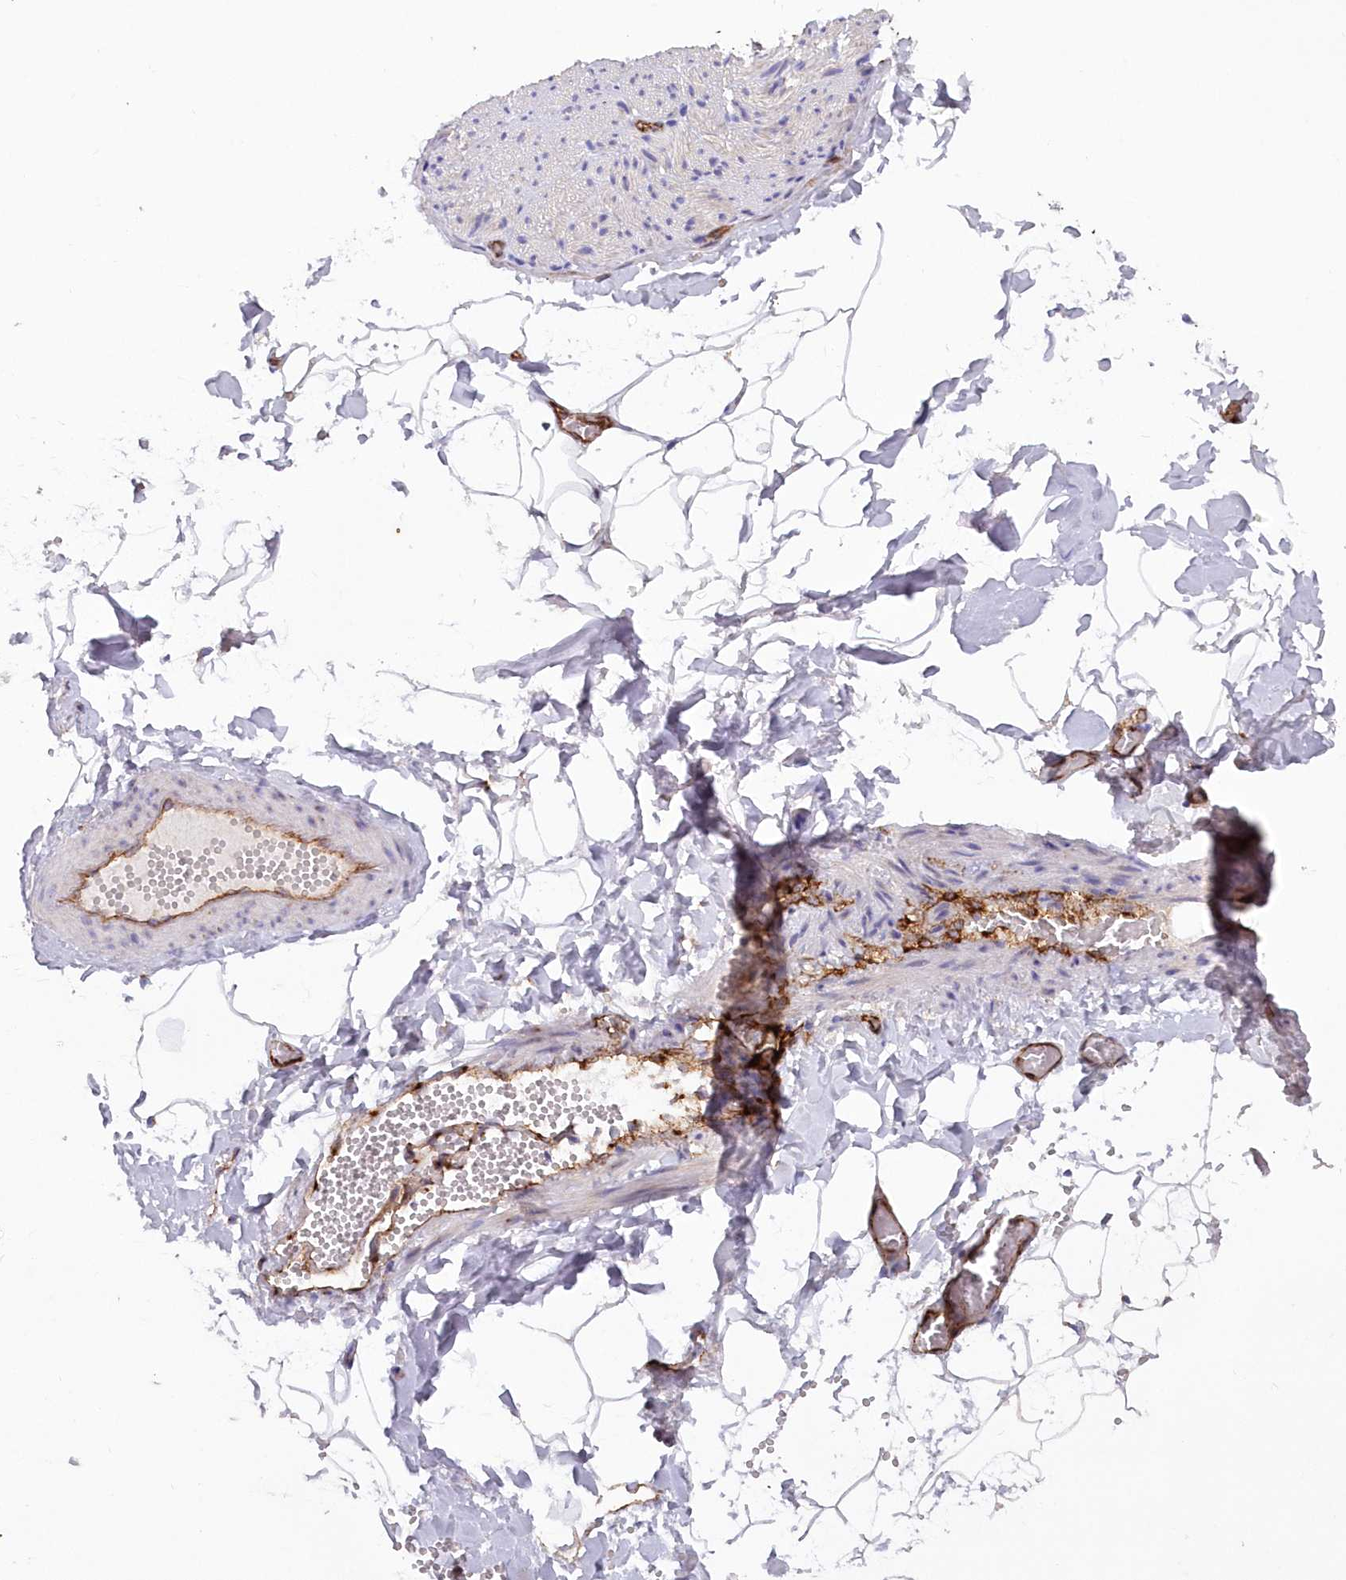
{"staining": {"intensity": "negative", "quantity": "none", "location": "none"}, "tissue": "adipose tissue", "cell_type": "Adipocytes", "image_type": "normal", "snomed": [{"axis": "morphology", "description": "Normal tissue, NOS"}, {"axis": "topography", "description": "Gallbladder"}, {"axis": "topography", "description": "Peripheral nerve tissue"}], "caption": "Immunohistochemical staining of unremarkable adipose tissue exhibits no significant staining in adipocytes.", "gene": "RAB11FIP5", "patient": {"sex": "male", "age": 38}}